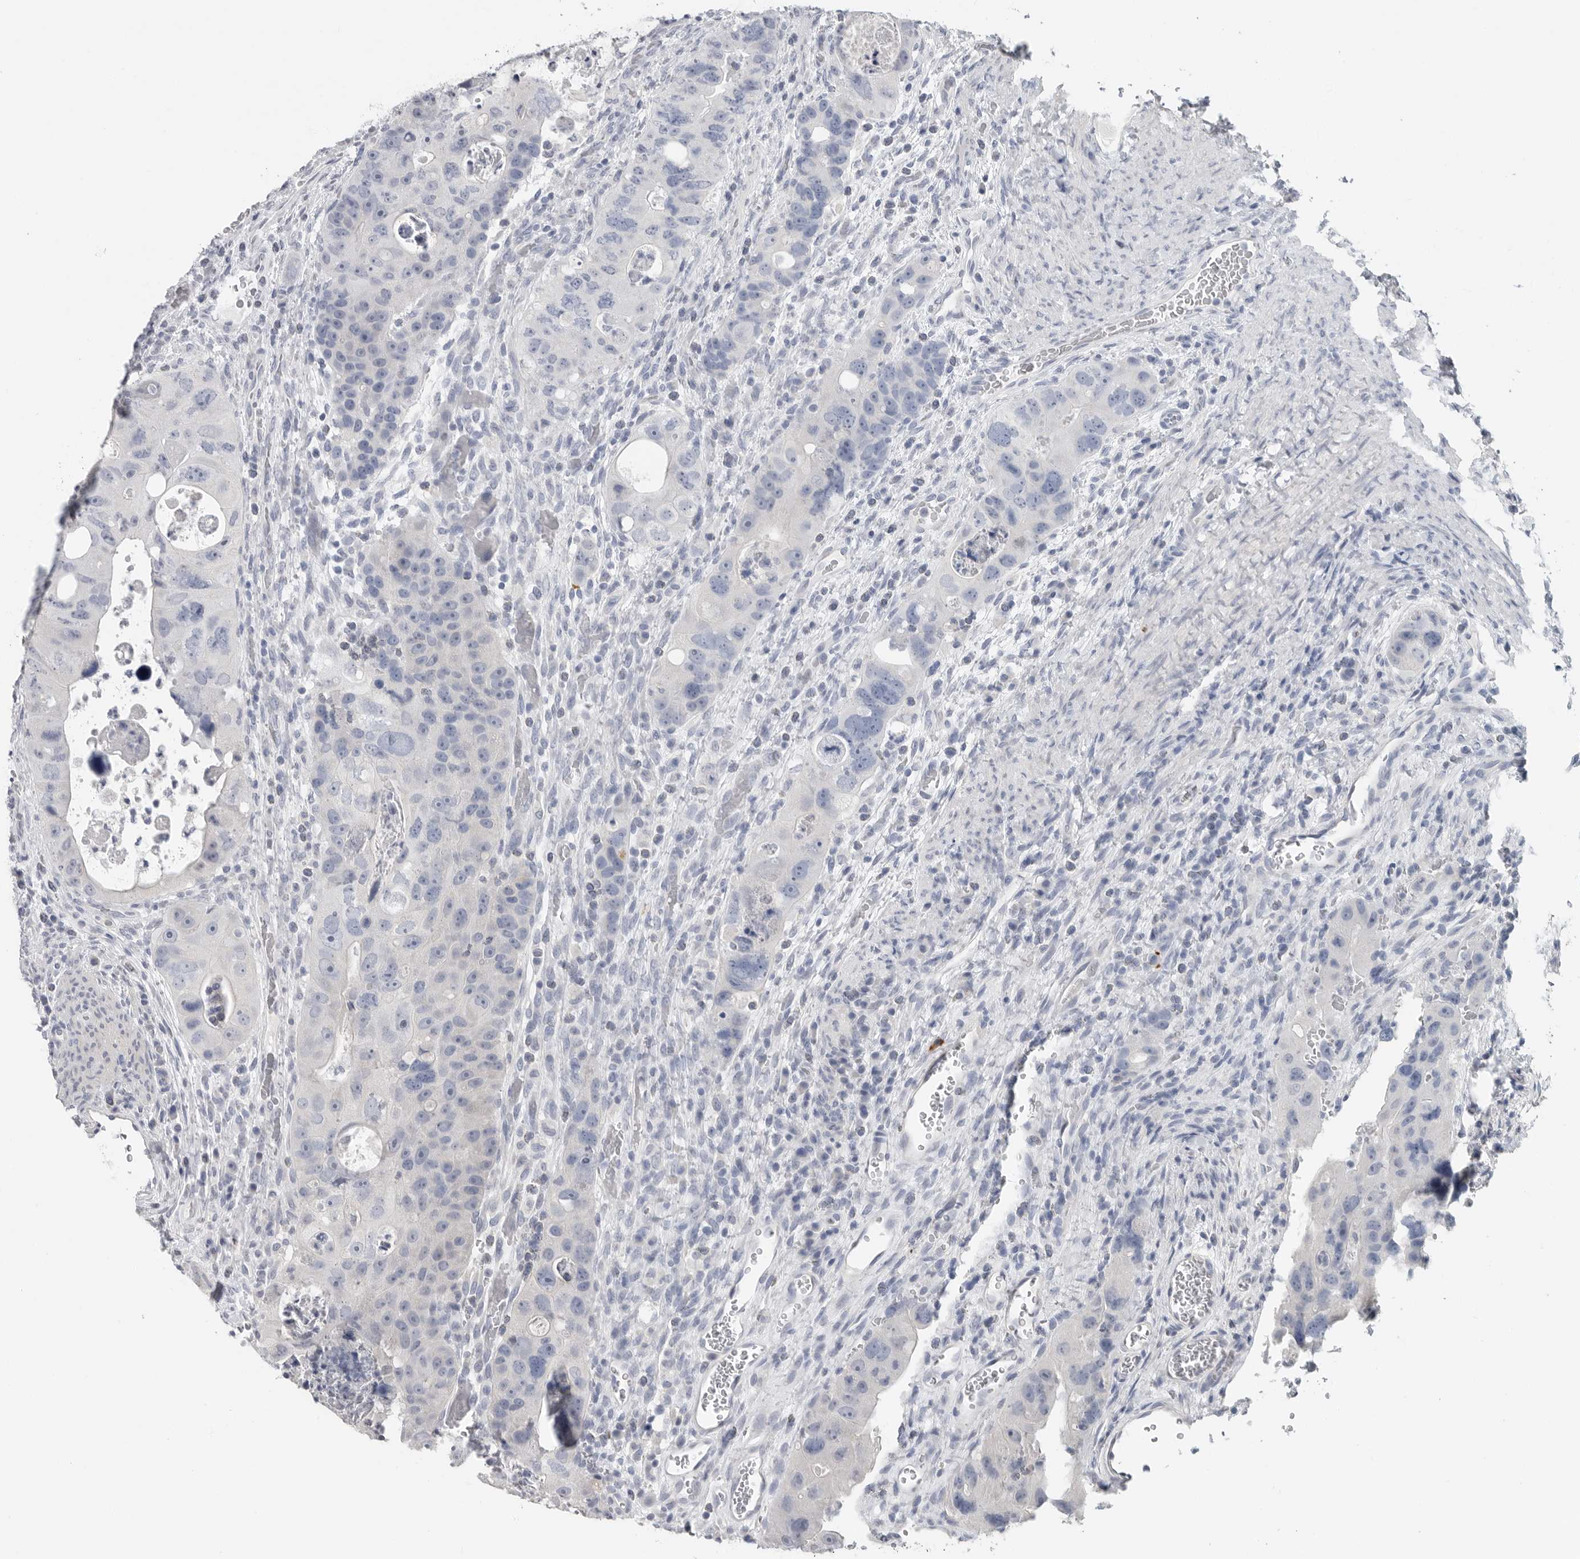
{"staining": {"intensity": "negative", "quantity": "none", "location": "none"}, "tissue": "colorectal cancer", "cell_type": "Tumor cells", "image_type": "cancer", "snomed": [{"axis": "morphology", "description": "Adenocarcinoma, NOS"}, {"axis": "topography", "description": "Rectum"}], "caption": "Protein analysis of colorectal adenocarcinoma displays no significant positivity in tumor cells.", "gene": "REG4", "patient": {"sex": "male", "age": 59}}